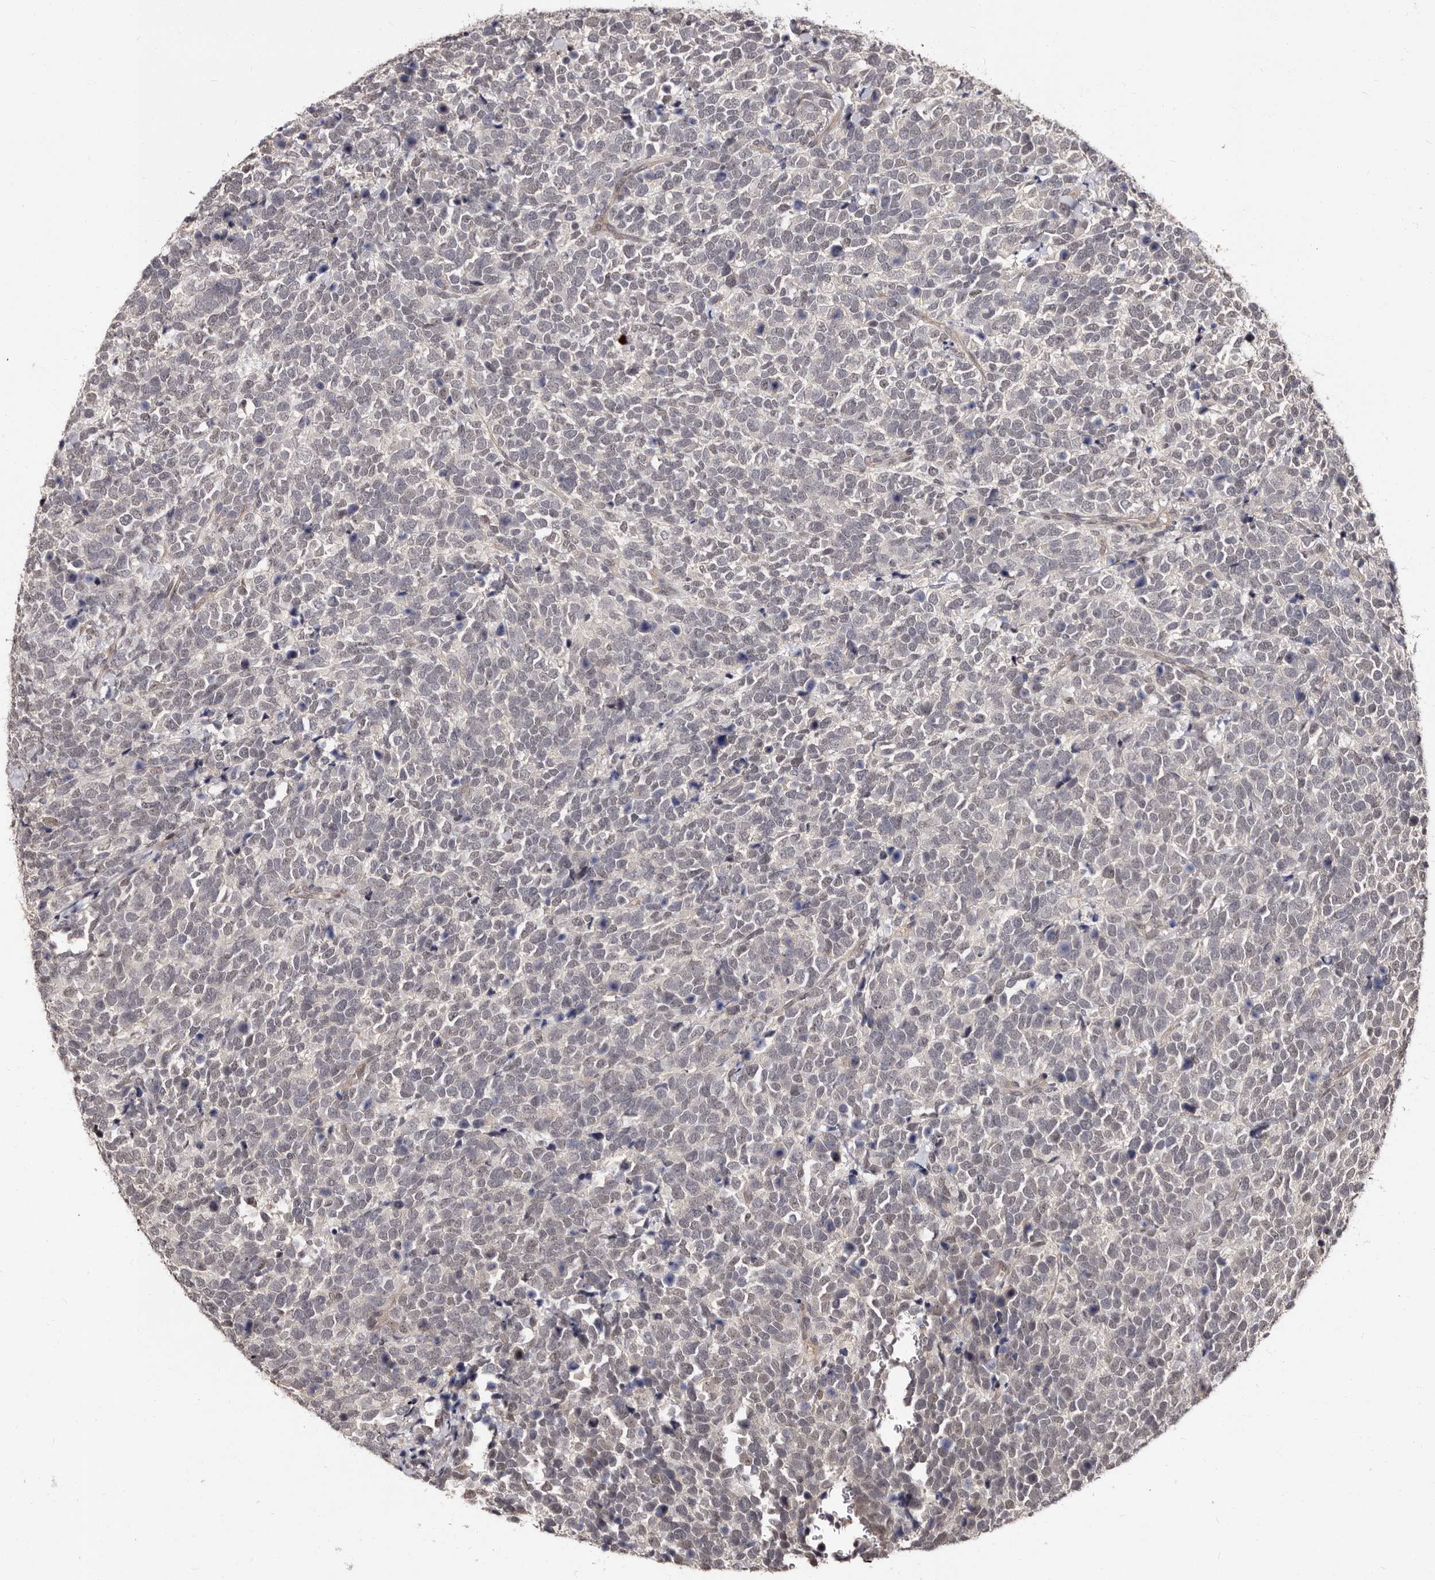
{"staining": {"intensity": "negative", "quantity": "none", "location": "none"}, "tissue": "urothelial cancer", "cell_type": "Tumor cells", "image_type": "cancer", "snomed": [{"axis": "morphology", "description": "Urothelial carcinoma, High grade"}, {"axis": "topography", "description": "Urinary bladder"}], "caption": "The immunohistochemistry (IHC) histopathology image has no significant staining in tumor cells of urothelial carcinoma (high-grade) tissue. (DAB (3,3'-diaminobenzidine) IHC with hematoxylin counter stain).", "gene": "TBC1D22B", "patient": {"sex": "female", "age": 82}}